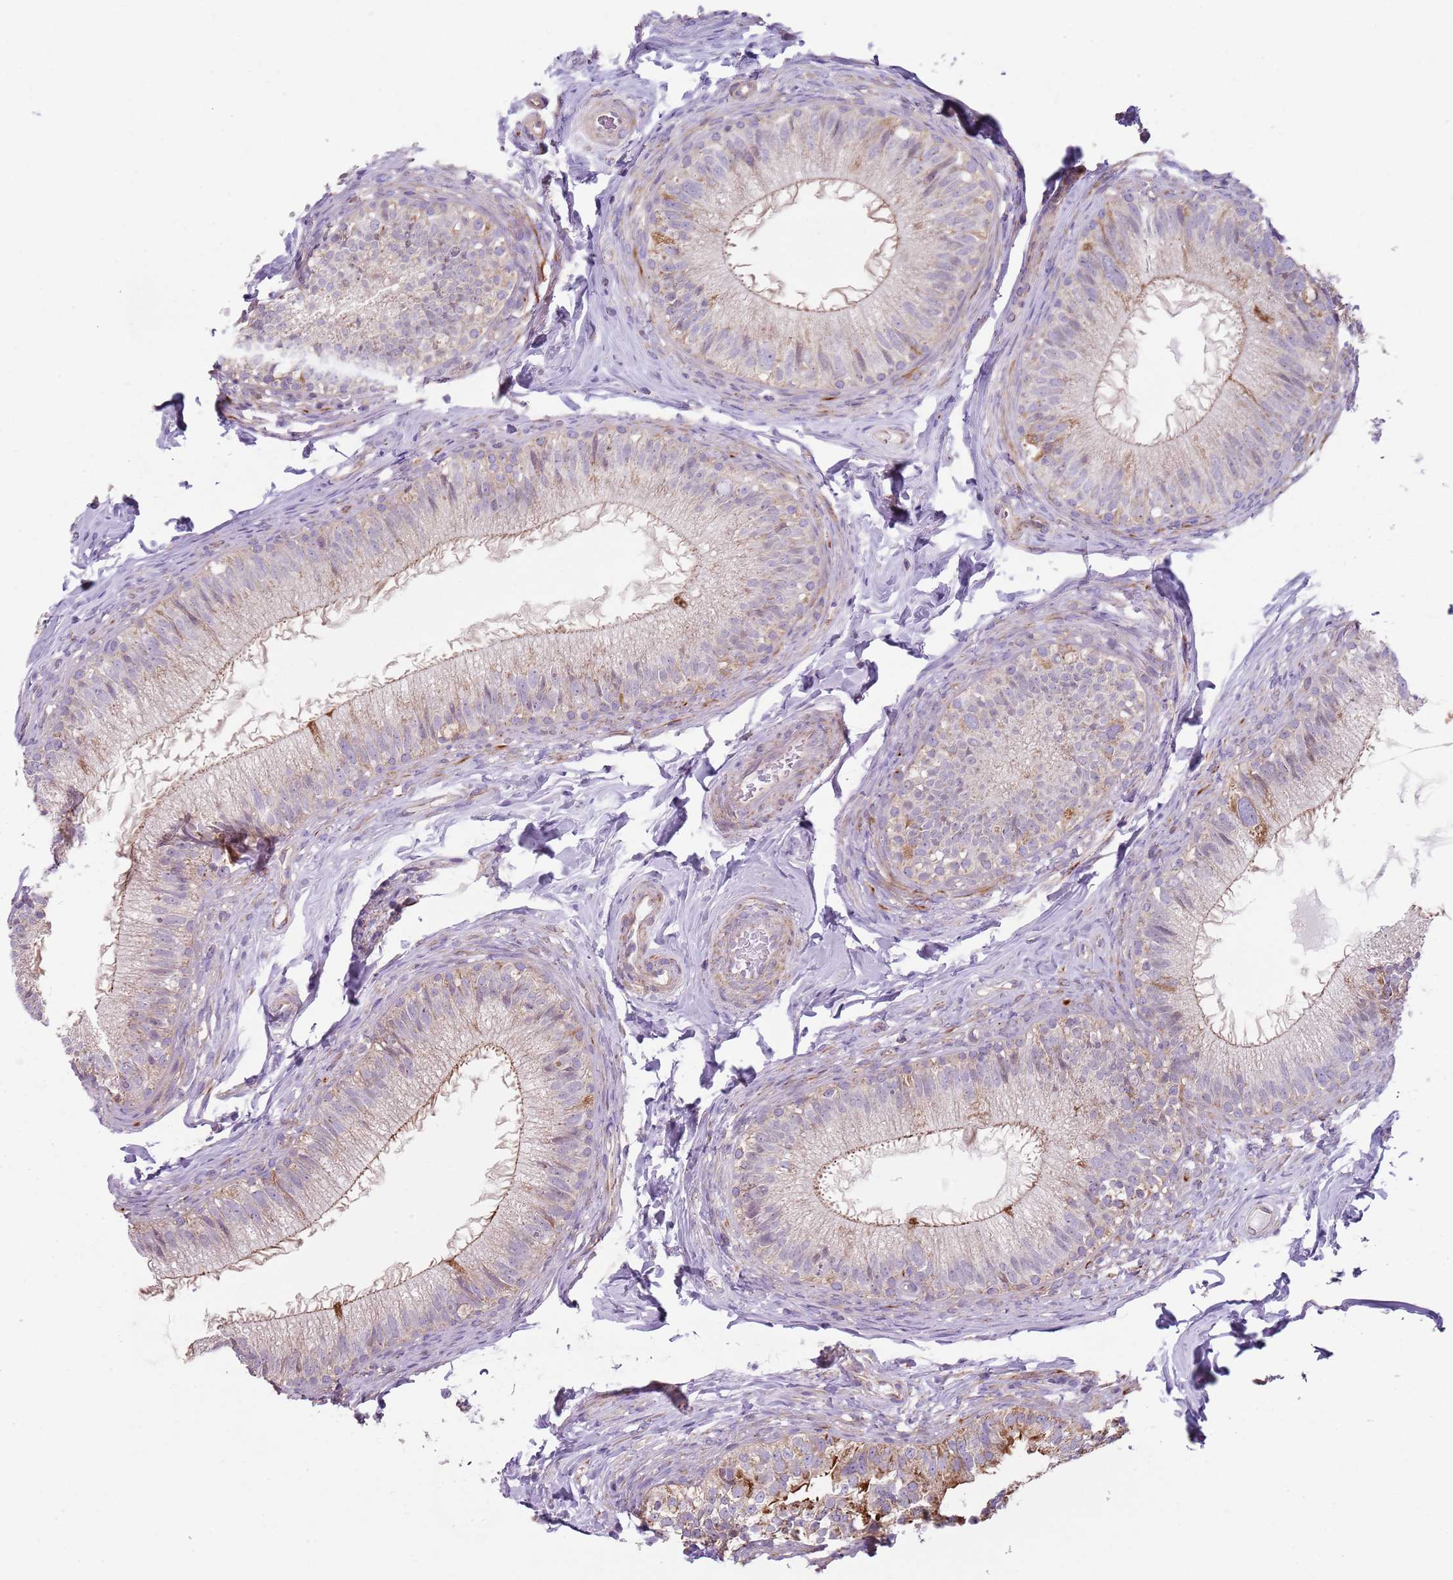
{"staining": {"intensity": "moderate", "quantity": "<25%", "location": "cytoplasmic/membranous,nuclear"}, "tissue": "epididymis", "cell_type": "Glandular cells", "image_type": "normal", "snomed": [{"axis": "morphology", "description": "Normal tissue, NOS"}, {"axis": "topography", "description": "Epididymis"}], "caption": "Epididymis was stained to show a protein in brown. There is low levels of moderate cytoplasmic/membranous,nuclear positivity in approximately <25% of glandular cells. (brown staining indicates protein expression, while blue staining denotes nuclei).", "gene": "GAS8", "patient": {"sex": "male", "age": 49}}